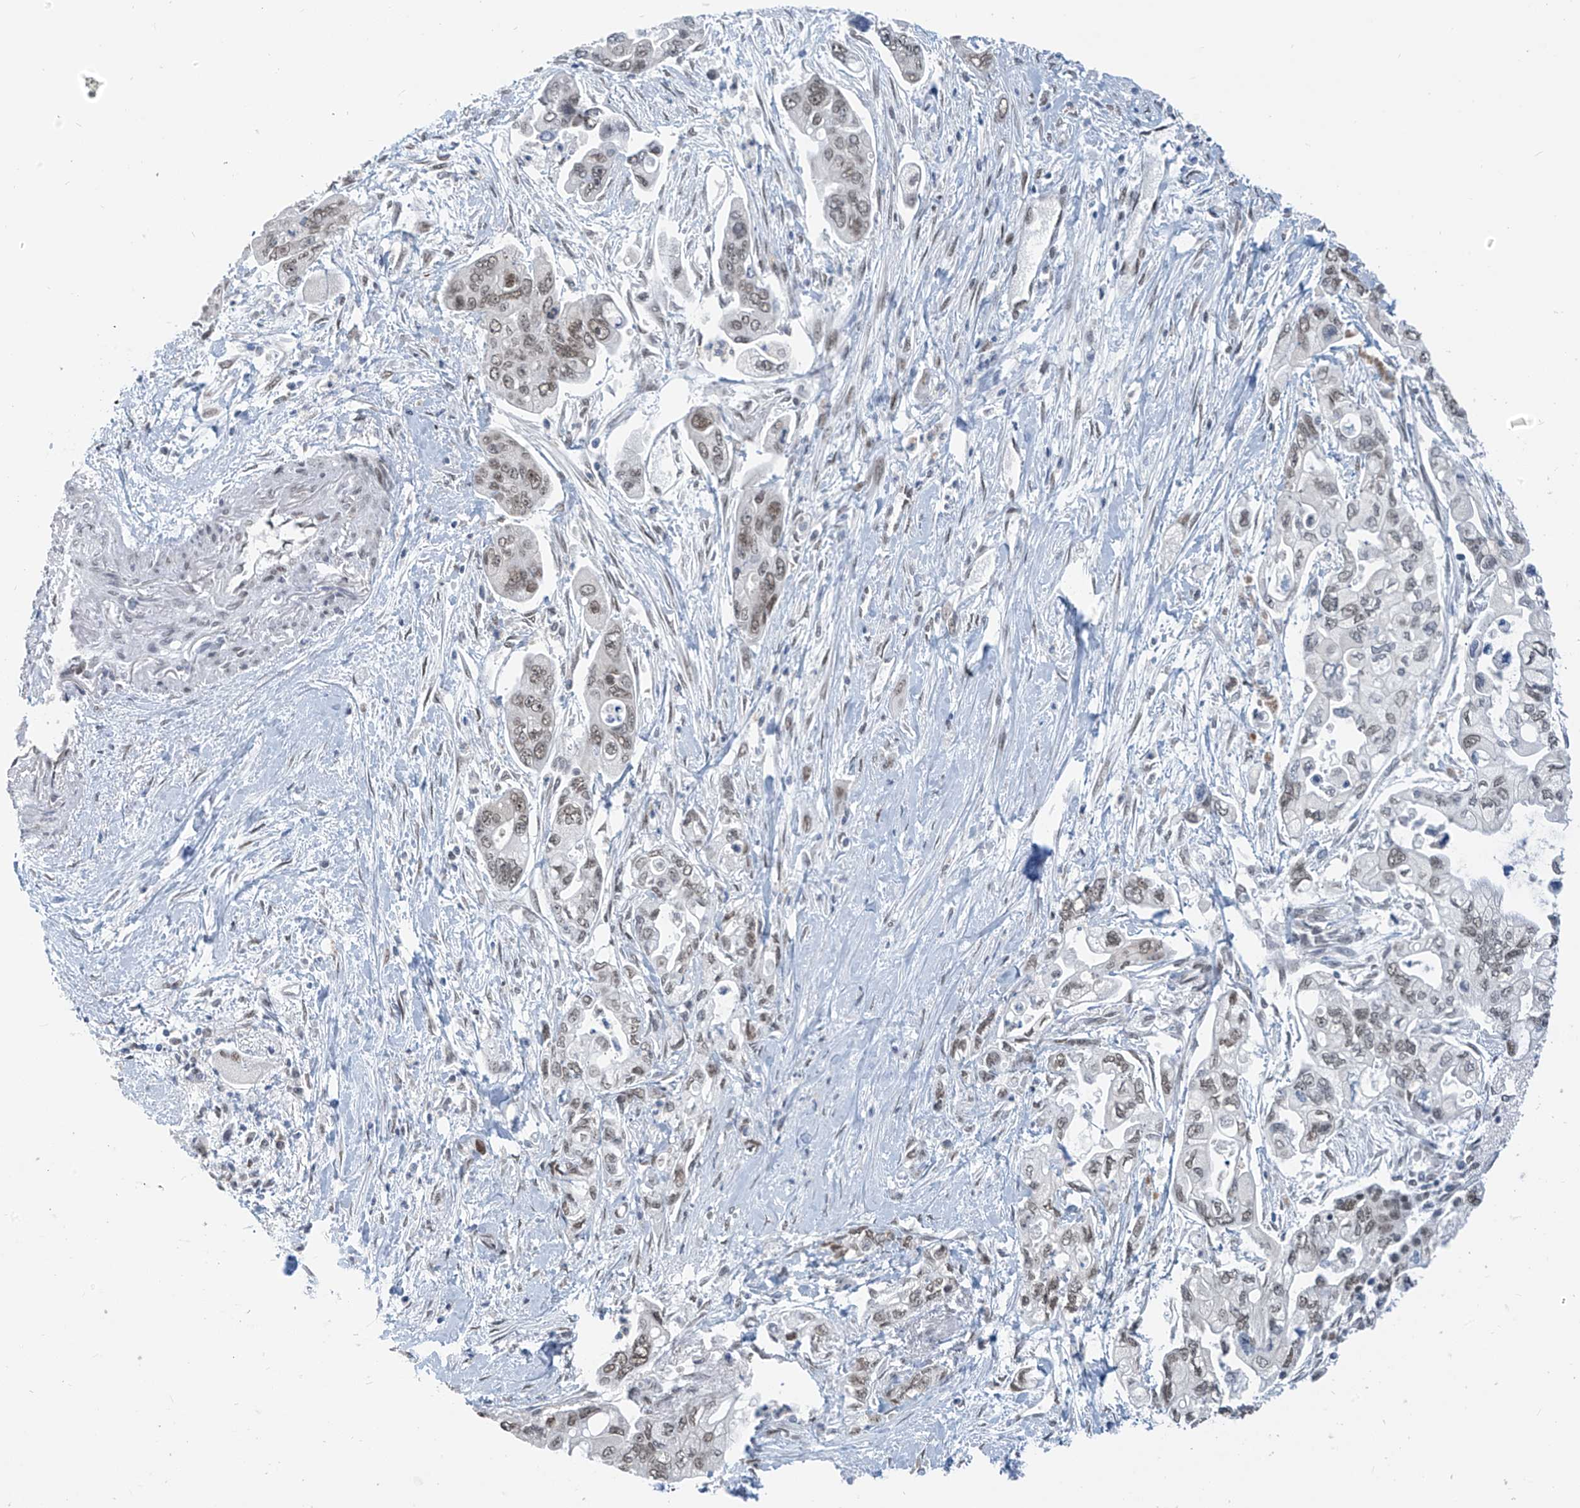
{"staining": {"intensity": "weak", "quantity": ">75%", "location": "nuclear"}, "tissue": "pancreatic cancer", "cell_type": "Tumor cells", "image_type": "cancer", "snomed": [{"axis": "morphology", "description": "Adenocarcinoma, NOS"}, {"axis": "topography", "description": "Pancreas"}], "caption": "This histopathology image exhibits immunohistochemistry staining of pancreatic adenocarcinoma, with low weak nuclear staining in about >75% of tumor cells.", "gene": "MCM9", "patient": {"sex": "male", "age": 70}}